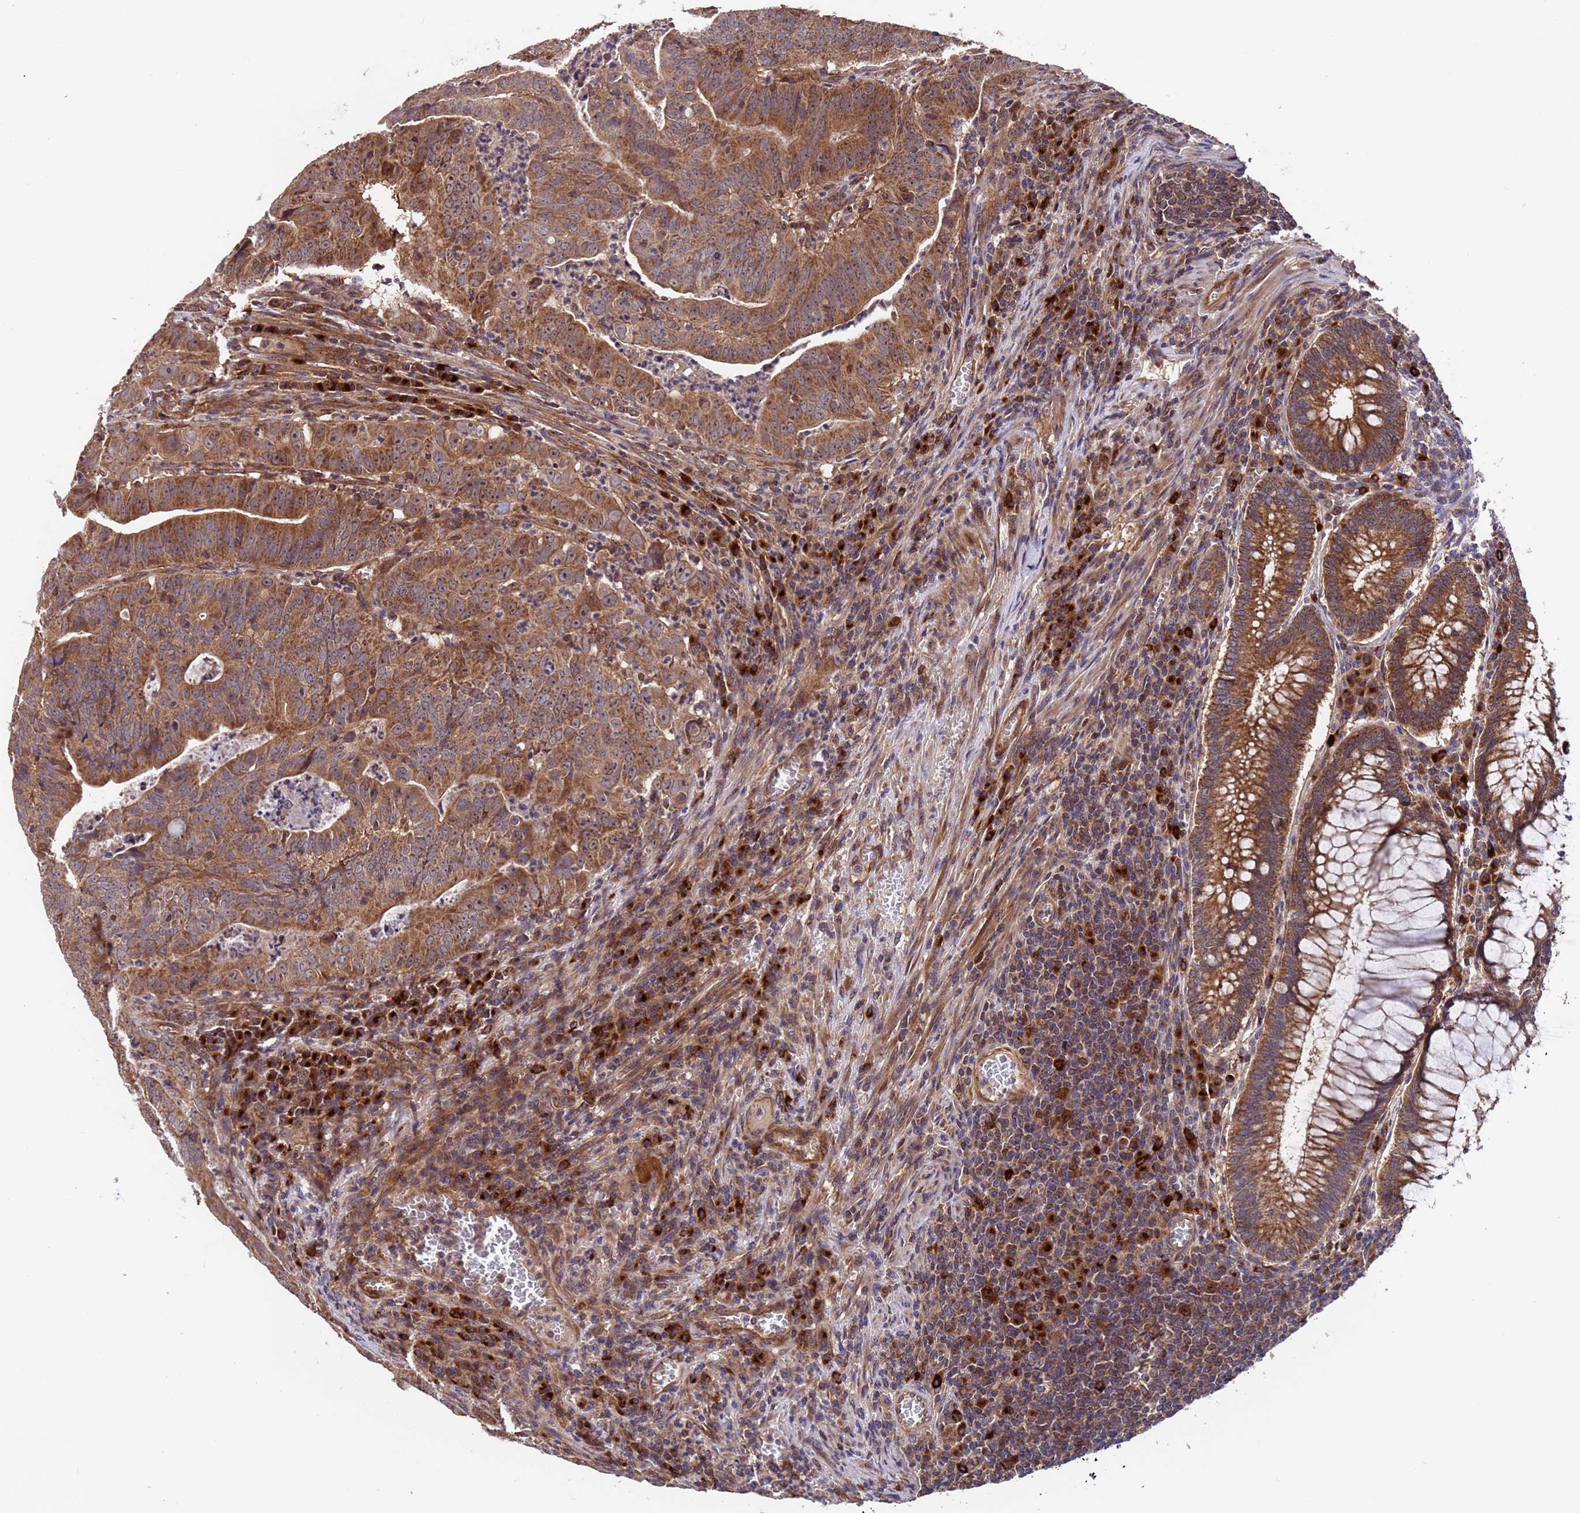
{"staining": {"intensity": "strong", "quantity": ">75%", "location": "cytoplasmic/membranous,nuclear"}, "tissue": "colorectal cancer", "cell_type": "Tumor cells", "image_type": "cancer", "snomed": [{"axis": "morphology", "description": "Adenocarcinoma, NOS"}, {"axis": "topography", "description": "Rectum"}], "caption": "Protein expression analysis of colorectal cancer displays strong cytoplasmic/membranous and nuclear staining in approximately >75% of tumor cells. The staining was performed using DAB to visualize the protein expression in brown, while the nuclei were stained in blue with hematoxylin (Magnification: 20x).", "gene": "TSR3", "patient": {"sex": "male", "age": 69}}